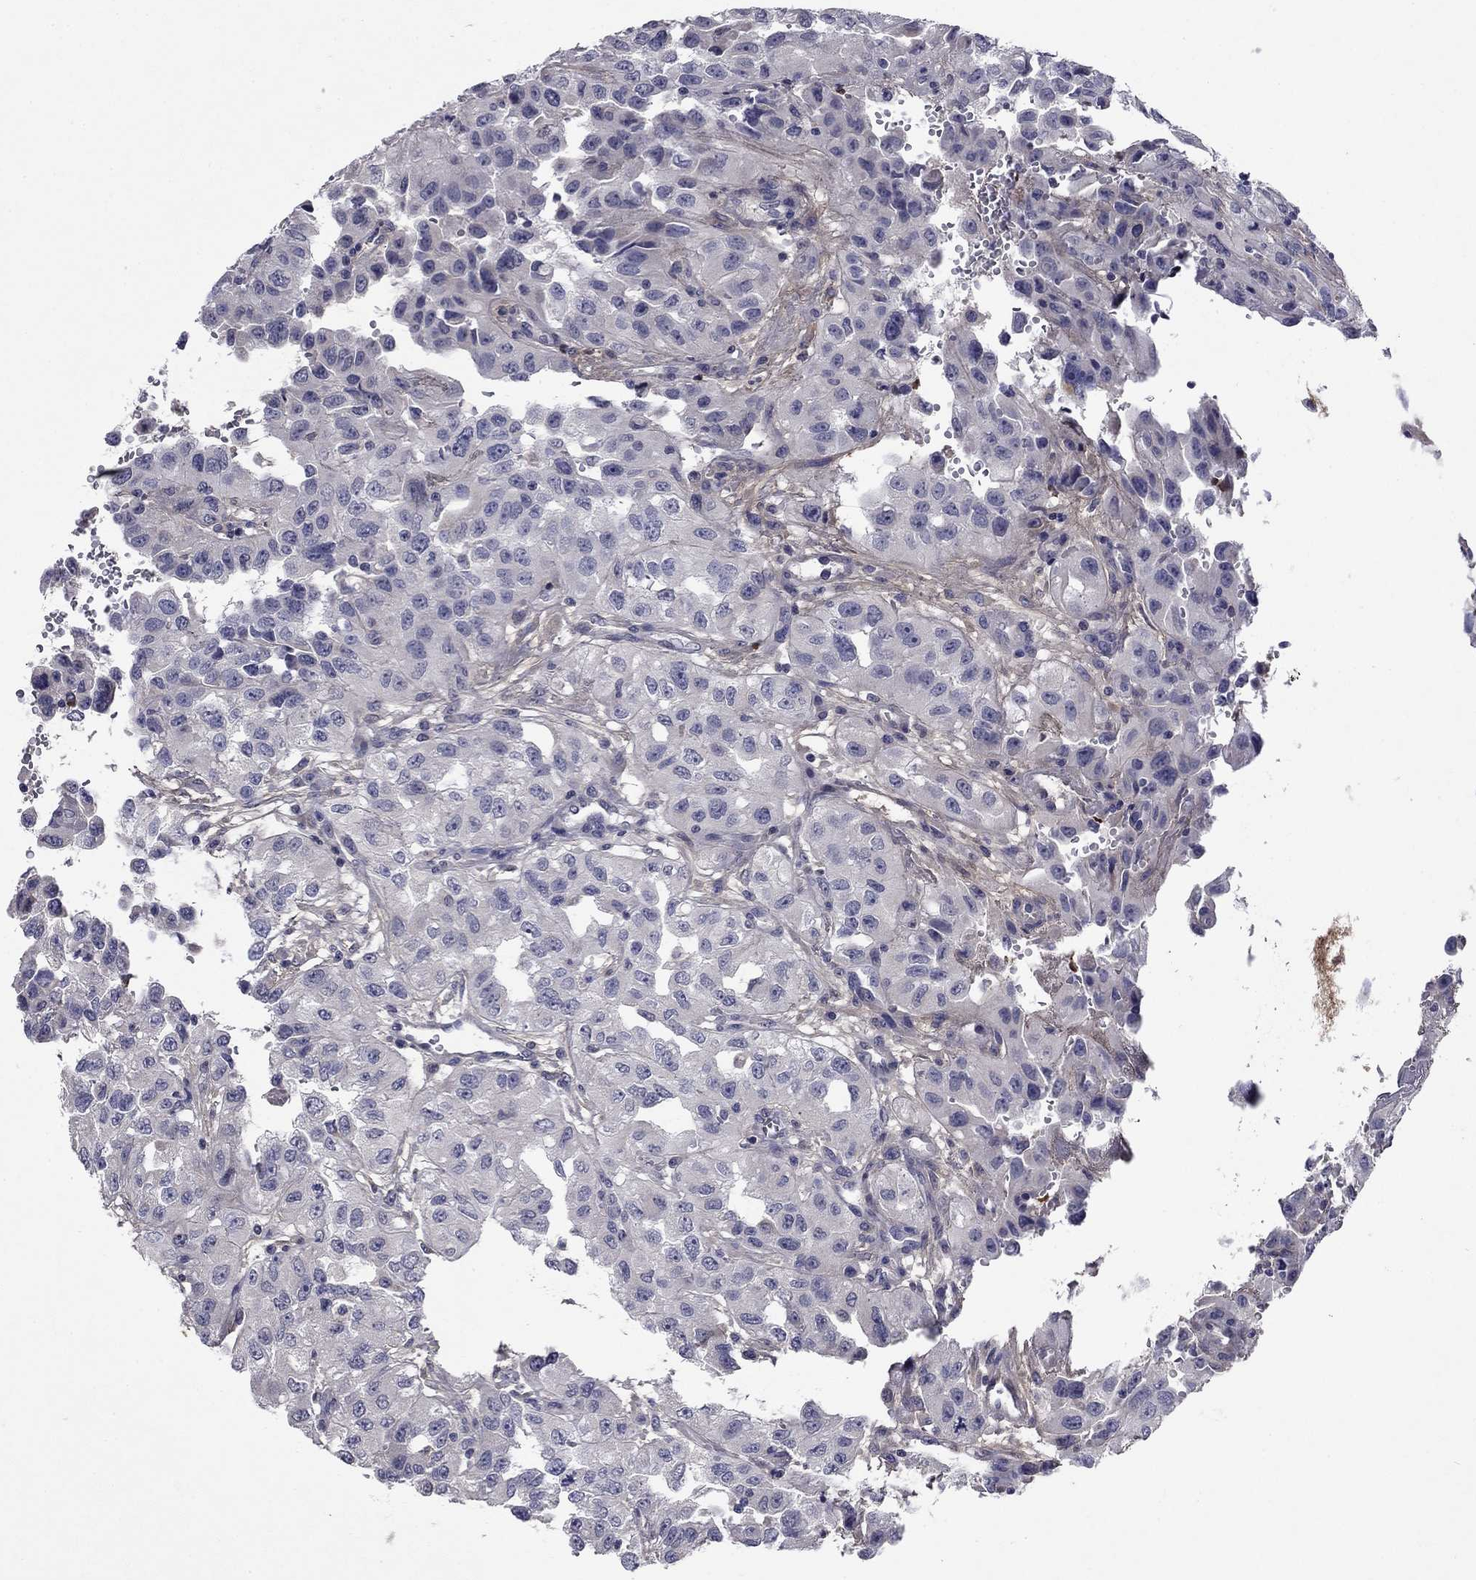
{"staining": {"intensity": "negative", "quantity": "none", "location": "none"}, "tissue": "renal cancer", "cell_type": "Tumor cells", "image_type": "cancer", "snomed": [{"axis": "morphology", "description": "Adenocarcinoma, NOS"}, {"axis": "topography", "description": "Kidney"}], "caption": "A histopathology image of renal cancer (adenocarcinoma) stained for a protein shows no brown staining in tumor cells. (DAB (3,3'-diaminobenzidine) immunohistochemistry visualized using brightfield microscopy, high magnification).", "gene": "COL2A1", "patient": {"sex": "male", "age": 64}}